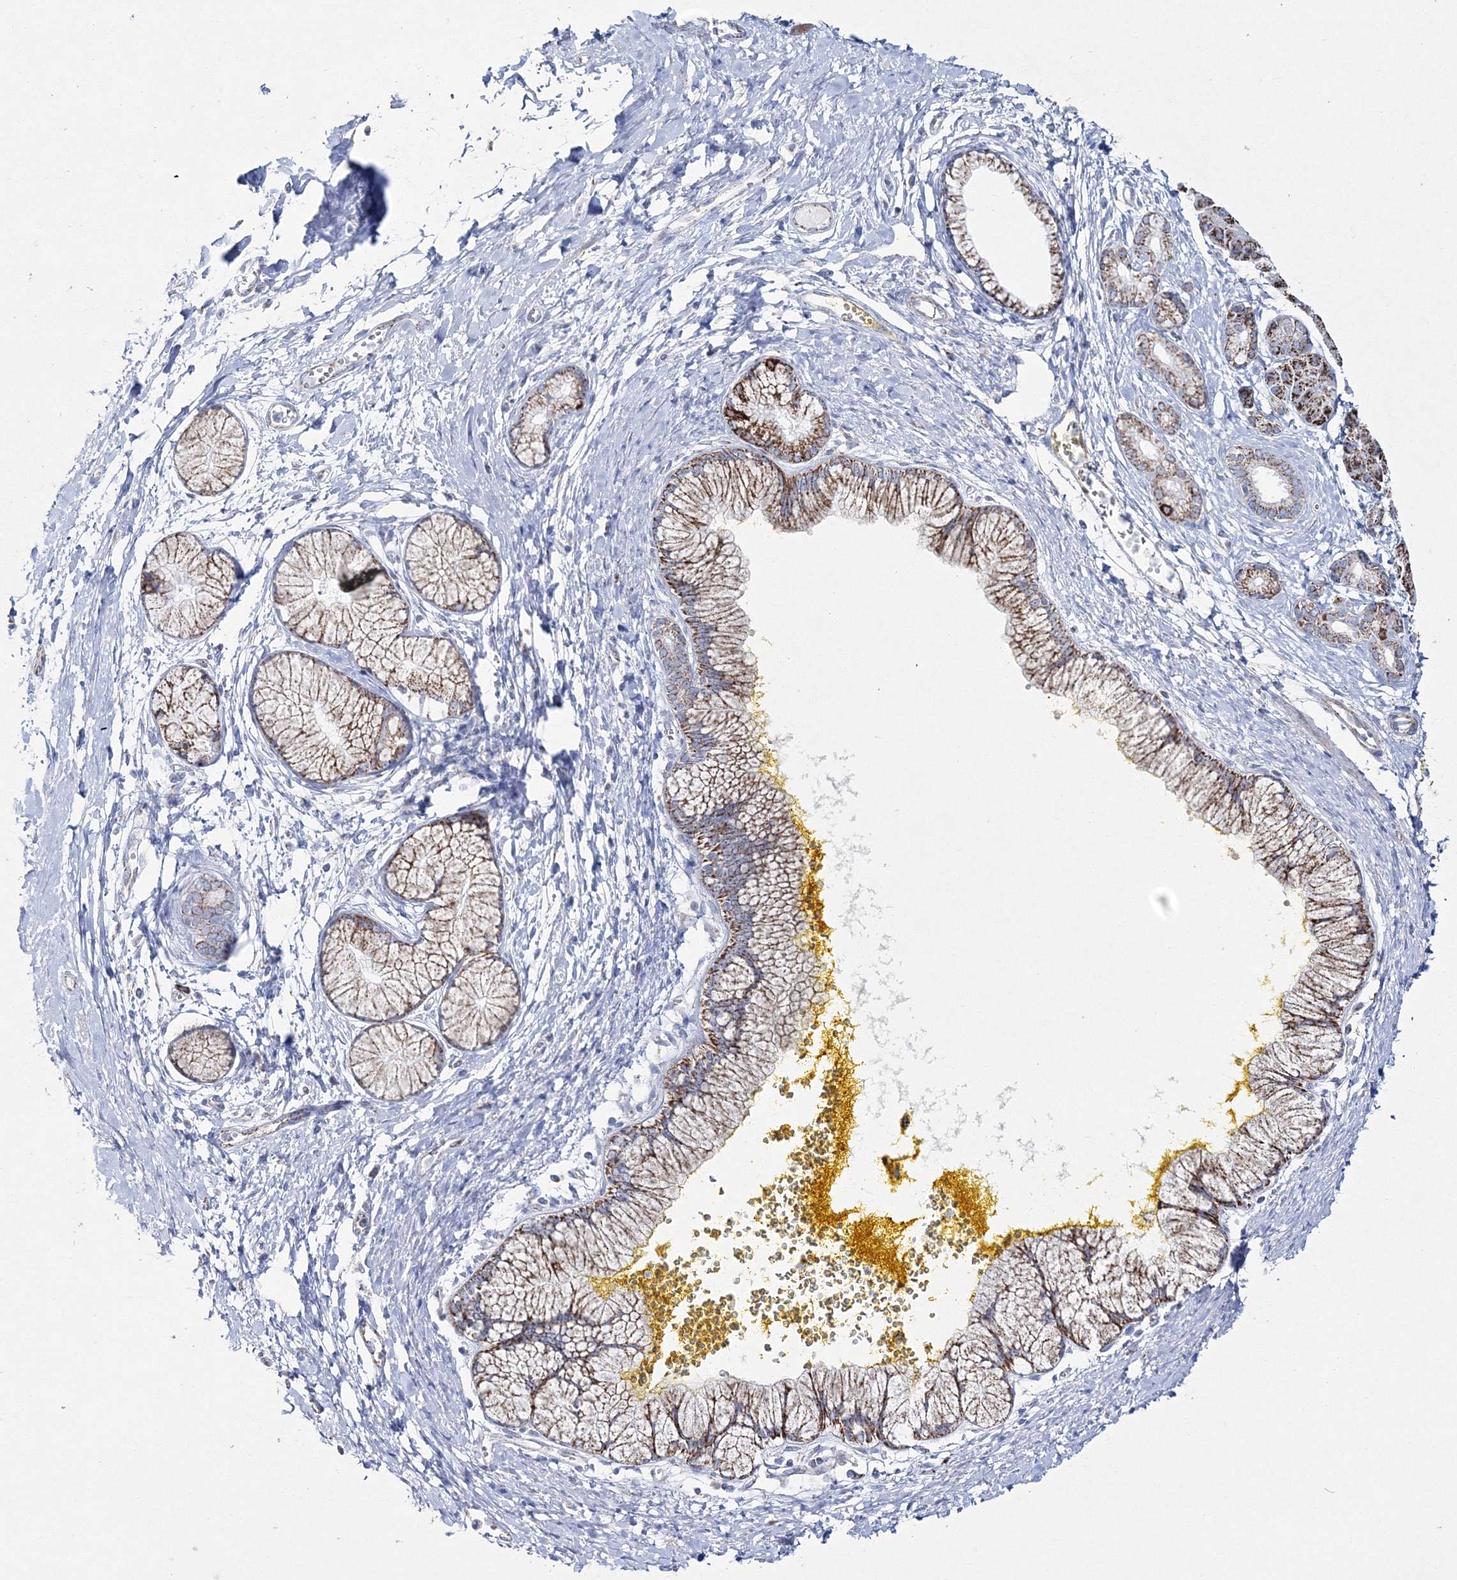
{"staining": {"intensity": "strong", "quantity": "25%-75%", "location": "cytoplasmic/membranous"}, "tissue": "pancreatic cancer", "cell_type": "Tumor cells", "image_type": "cancer", "snomed": [{"axis": "morphology", "description": "Adenocarcinoma, NOS"}, {"axis": "topography", "description": "Pancreas"}], "caption": "Pancreatic adenocarcinoma was stained to show a protein in brown. There is high levels of strong cytoplasmic/membranous positivity in about 25%-75% of tumor cells. (brown staining indicates protein expression, while blue staining denotes nuclei).", "gene": "HIBCH", "patient": {"sex": "male", "age": 58}}